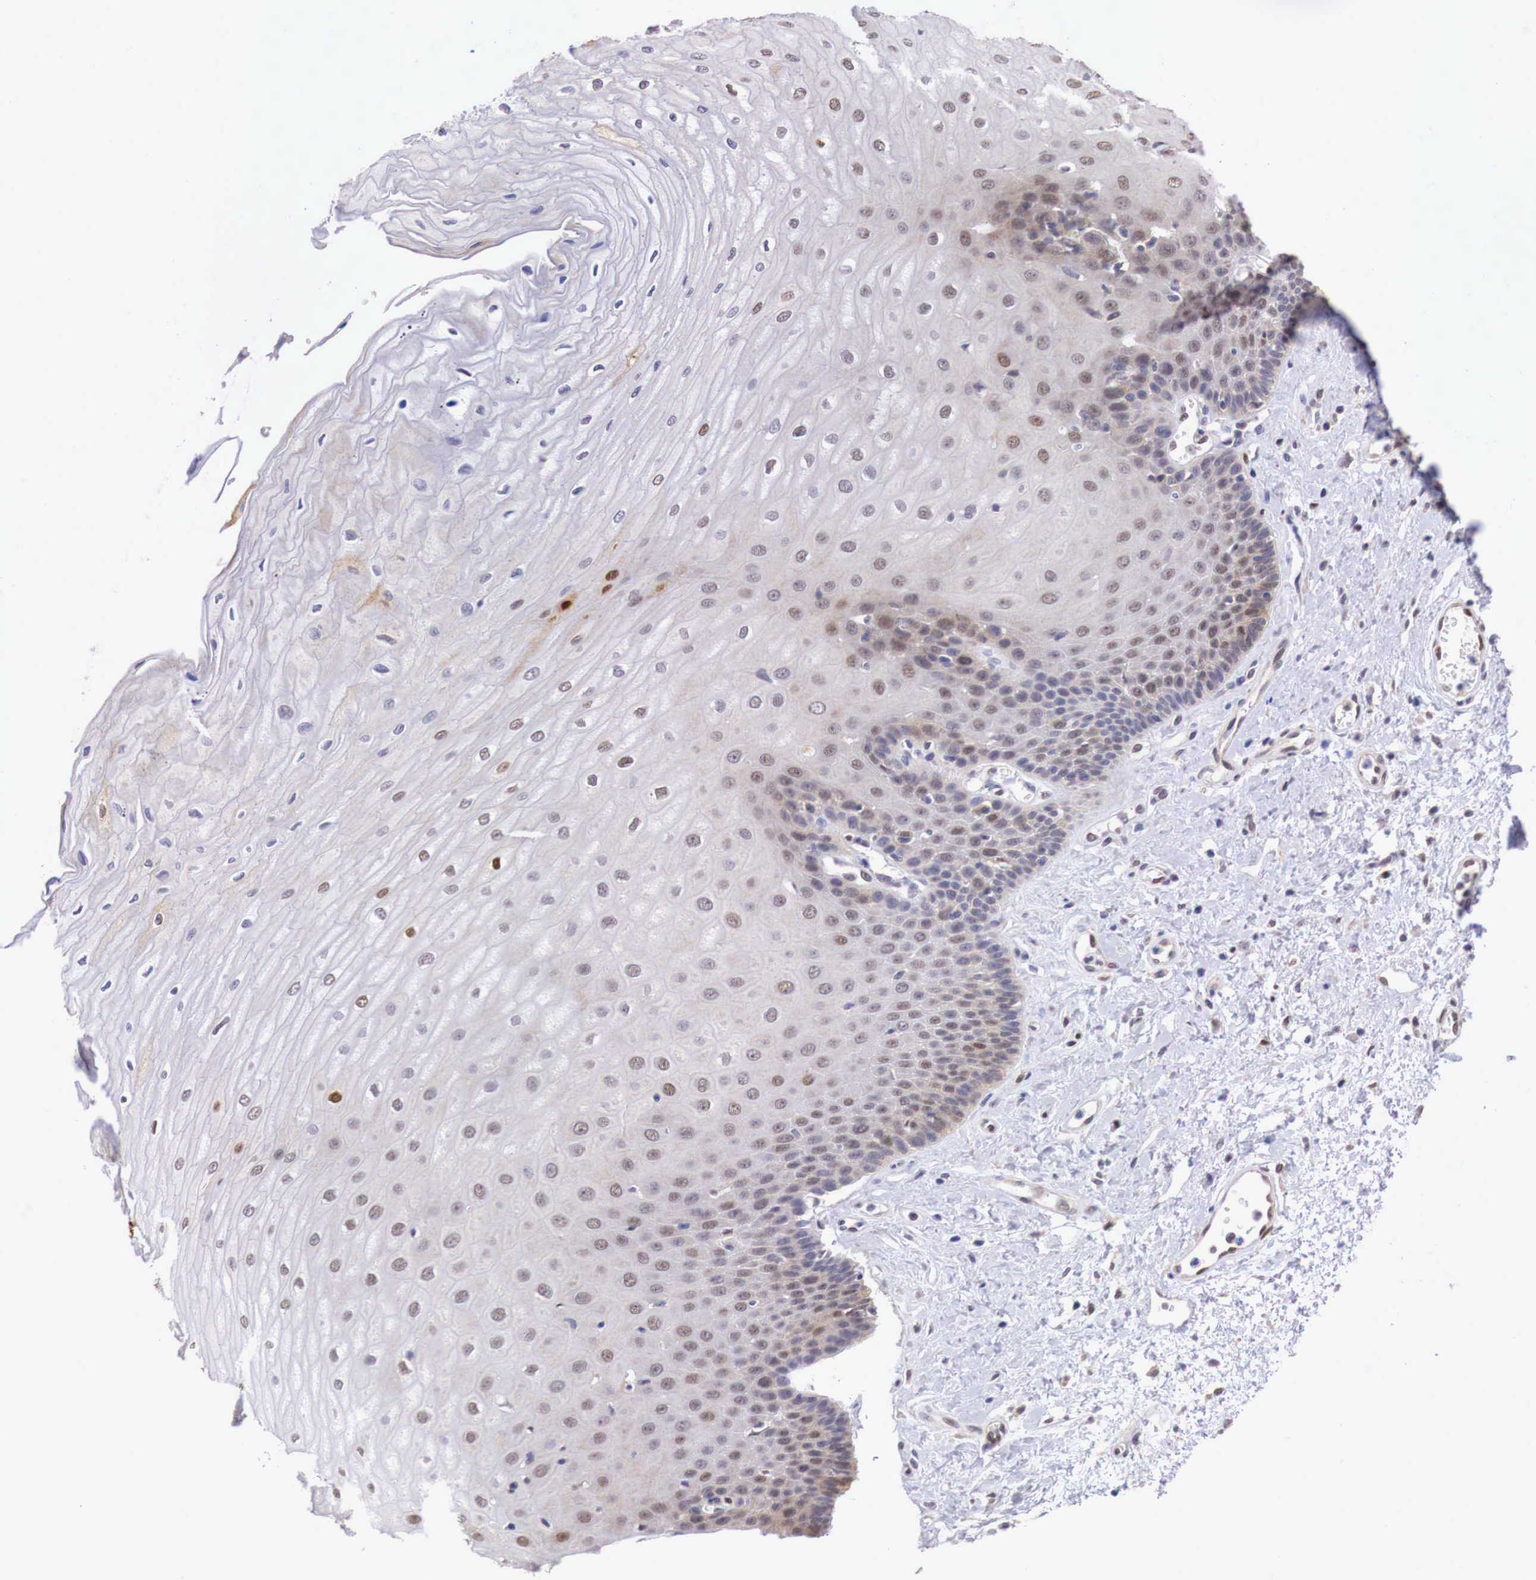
{"staining": {"intensity": "weak", "quantity": "<25%", "location": "cytoplasmic/membranous,nuclear"}, "tissue": "esophagus", "cell_type": "Squamous epithelial cells", "image_type": "normal", "snomed": [{"axis": "morphology", "description": "Normal tissue, NOS"}, {"axis": "topography", "description": "Esophagus"}], "caption": "Immunohistochemistry of benign human esophagus shows no expression in squamous epithelial cells.", "gene": "PABIR2", "patient": {"sex": "male", "age": 65}}